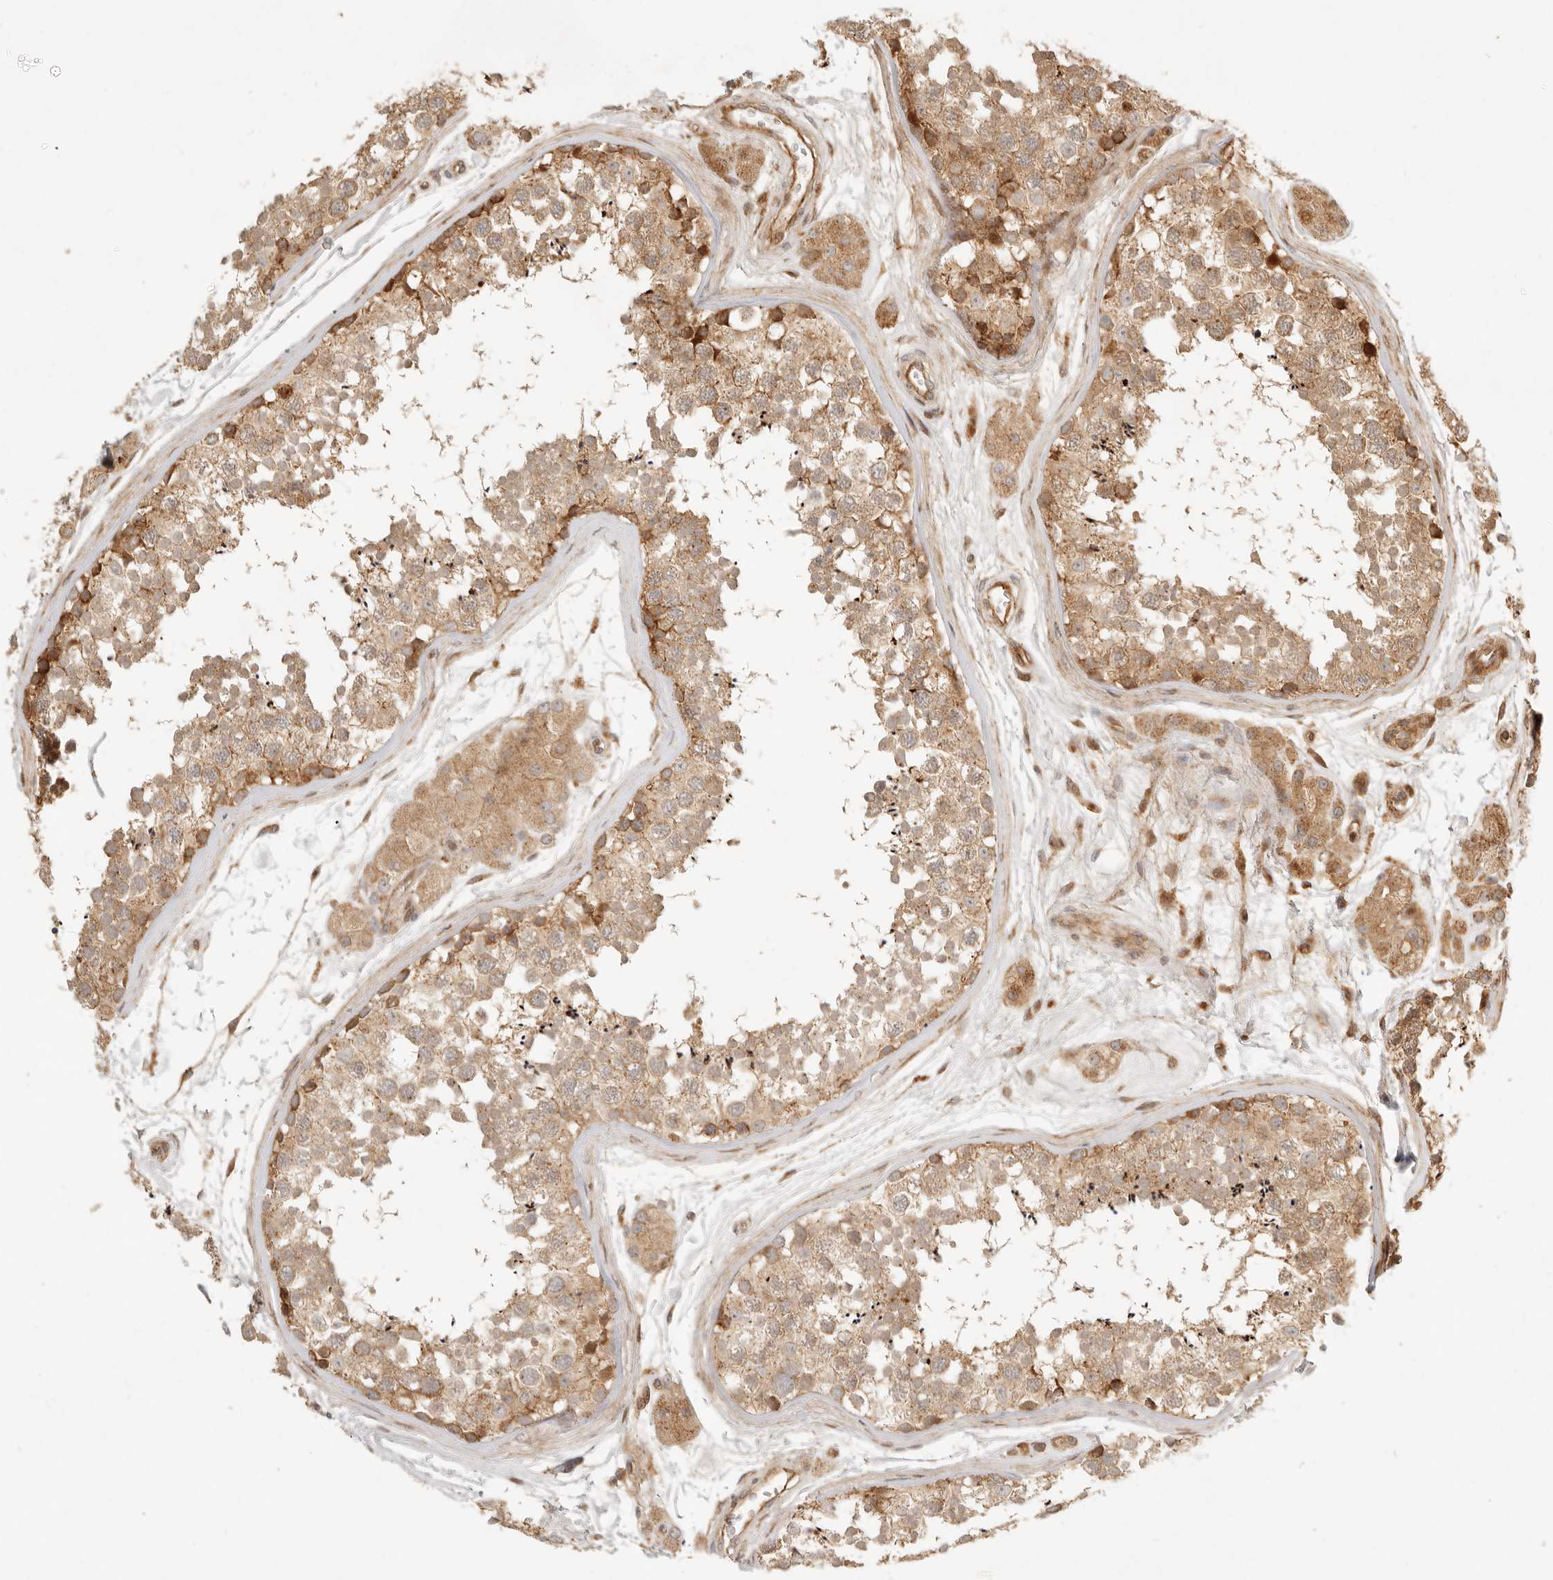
{"staining": {"intensity": "moderate", "quantity": ">75%", "location": "cytoplasmic/membranous"}, "tissue": "testis", "cell_type": "Cells in seminiferous ducts", "image_type": "normal", "snomed": [{"axis": "morphology", "description": "Normal tissue, NOS"}, {"axis": "topography", "description": "Testis"}], "caption": "A high-resolution photomicrograph shows IHC staining of normal testis, which demonstrates moderate cytoplasmic/membranous staining in about >75% of cells in seminiferous ducts. (Stains: DAB (3,3'-diaminobenzidine) in brown, nuclei in blue, Microscopy: brightfield microscopy at high magnification).", "gene": "KLHL38", "patient": {"sex": "male", "age": 56}}